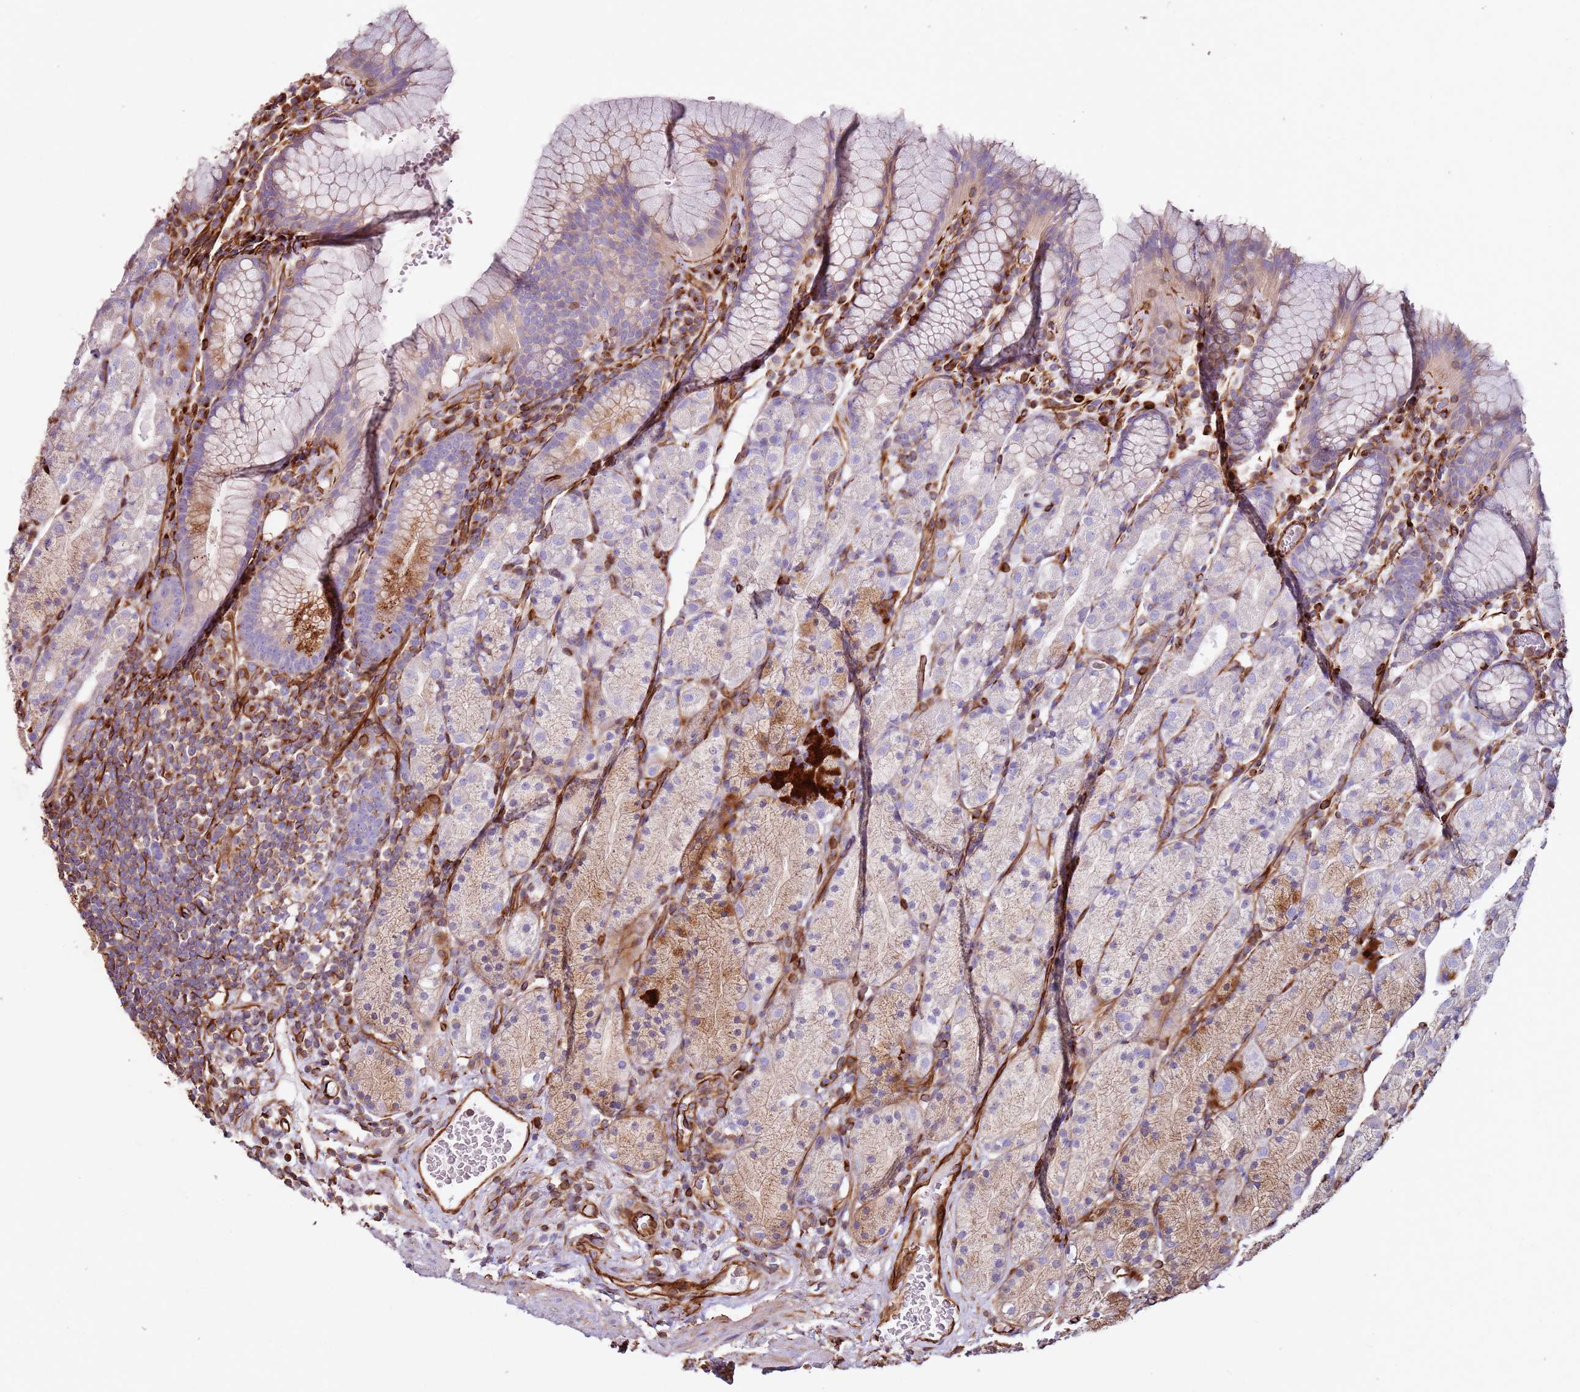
{"staining": {"intensity": "moderate", "quantity": "<25%", "location": "cytoplasmic/membranous"}, "tissue": "stomach", "cell_type": "Glandular cells", "image_type": "normal", "snomed": [{"axis": "morphology", "description": "Normal tissue, NOS"}, {"axis": "topography", "description": "Stomach, upper"}, {"axis": "topography", "description": "Stomach"}], "caption": "Glandular cells reveal low levels of moderate cytoplasmic/membranous staining in approximately <25% of cells in normal human stomach.", "gene": "MRGPRE", "patient": {"sex": "male", "age": 62}}